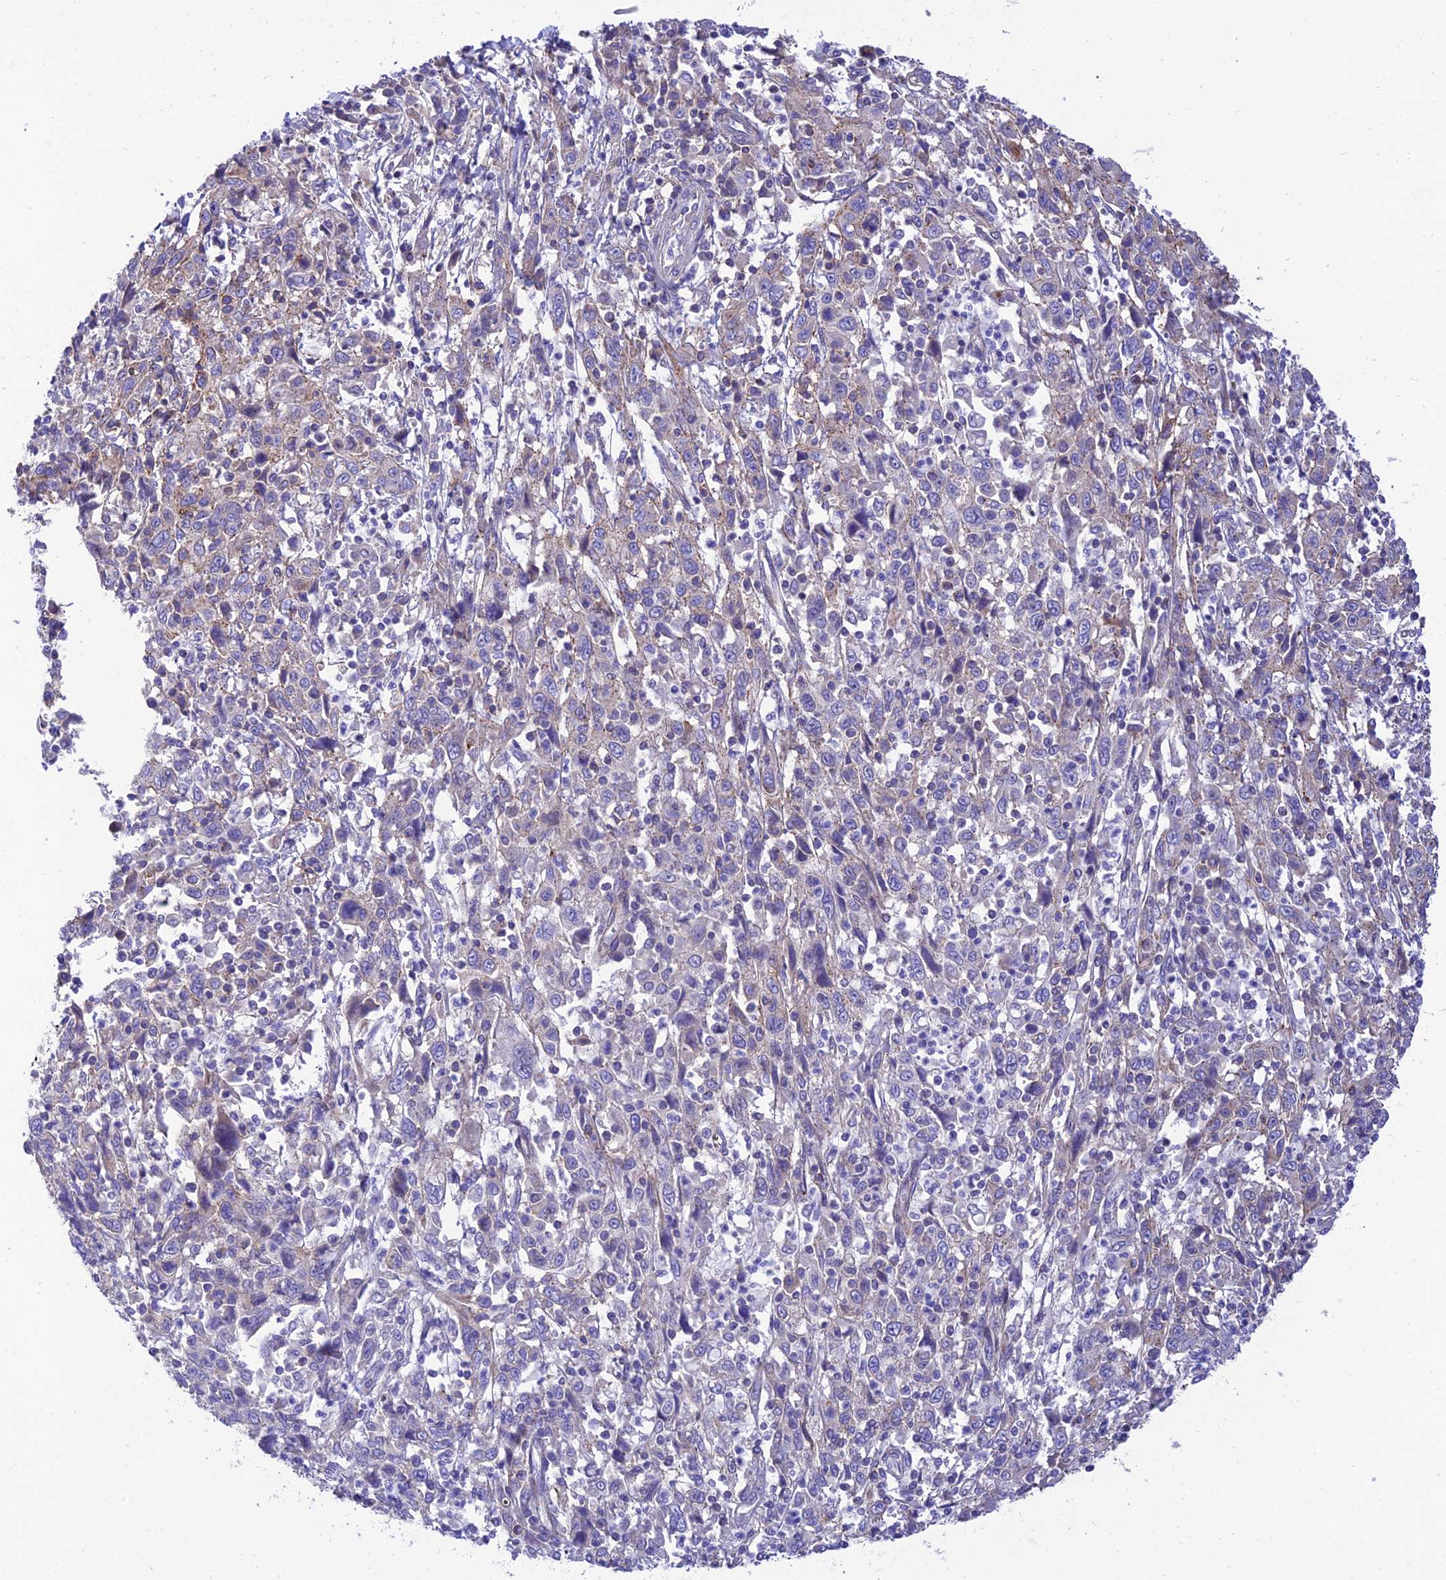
{"staining": {"intensity": "weak", "quantity": "25%-75%", "location": "cytoplasmic/membranous"}, "tissue": "cervical cancer", "cell_type": "Tumor cells", "image_type": "cancer", "snomed": [{"axis": "morphology", "description": "Squamous cell carcinoma, NOS"}, {"axis": "topography", "description": "Cervix"}], "caption": "Weak cytoplasmic/membranous positivity for a protein is seen in about 25%-75% of tumor cells of cervical cancer using immunohistochemistry.", "gene": "CCDC157", "patient": {"sex": "female", "age": 46}}